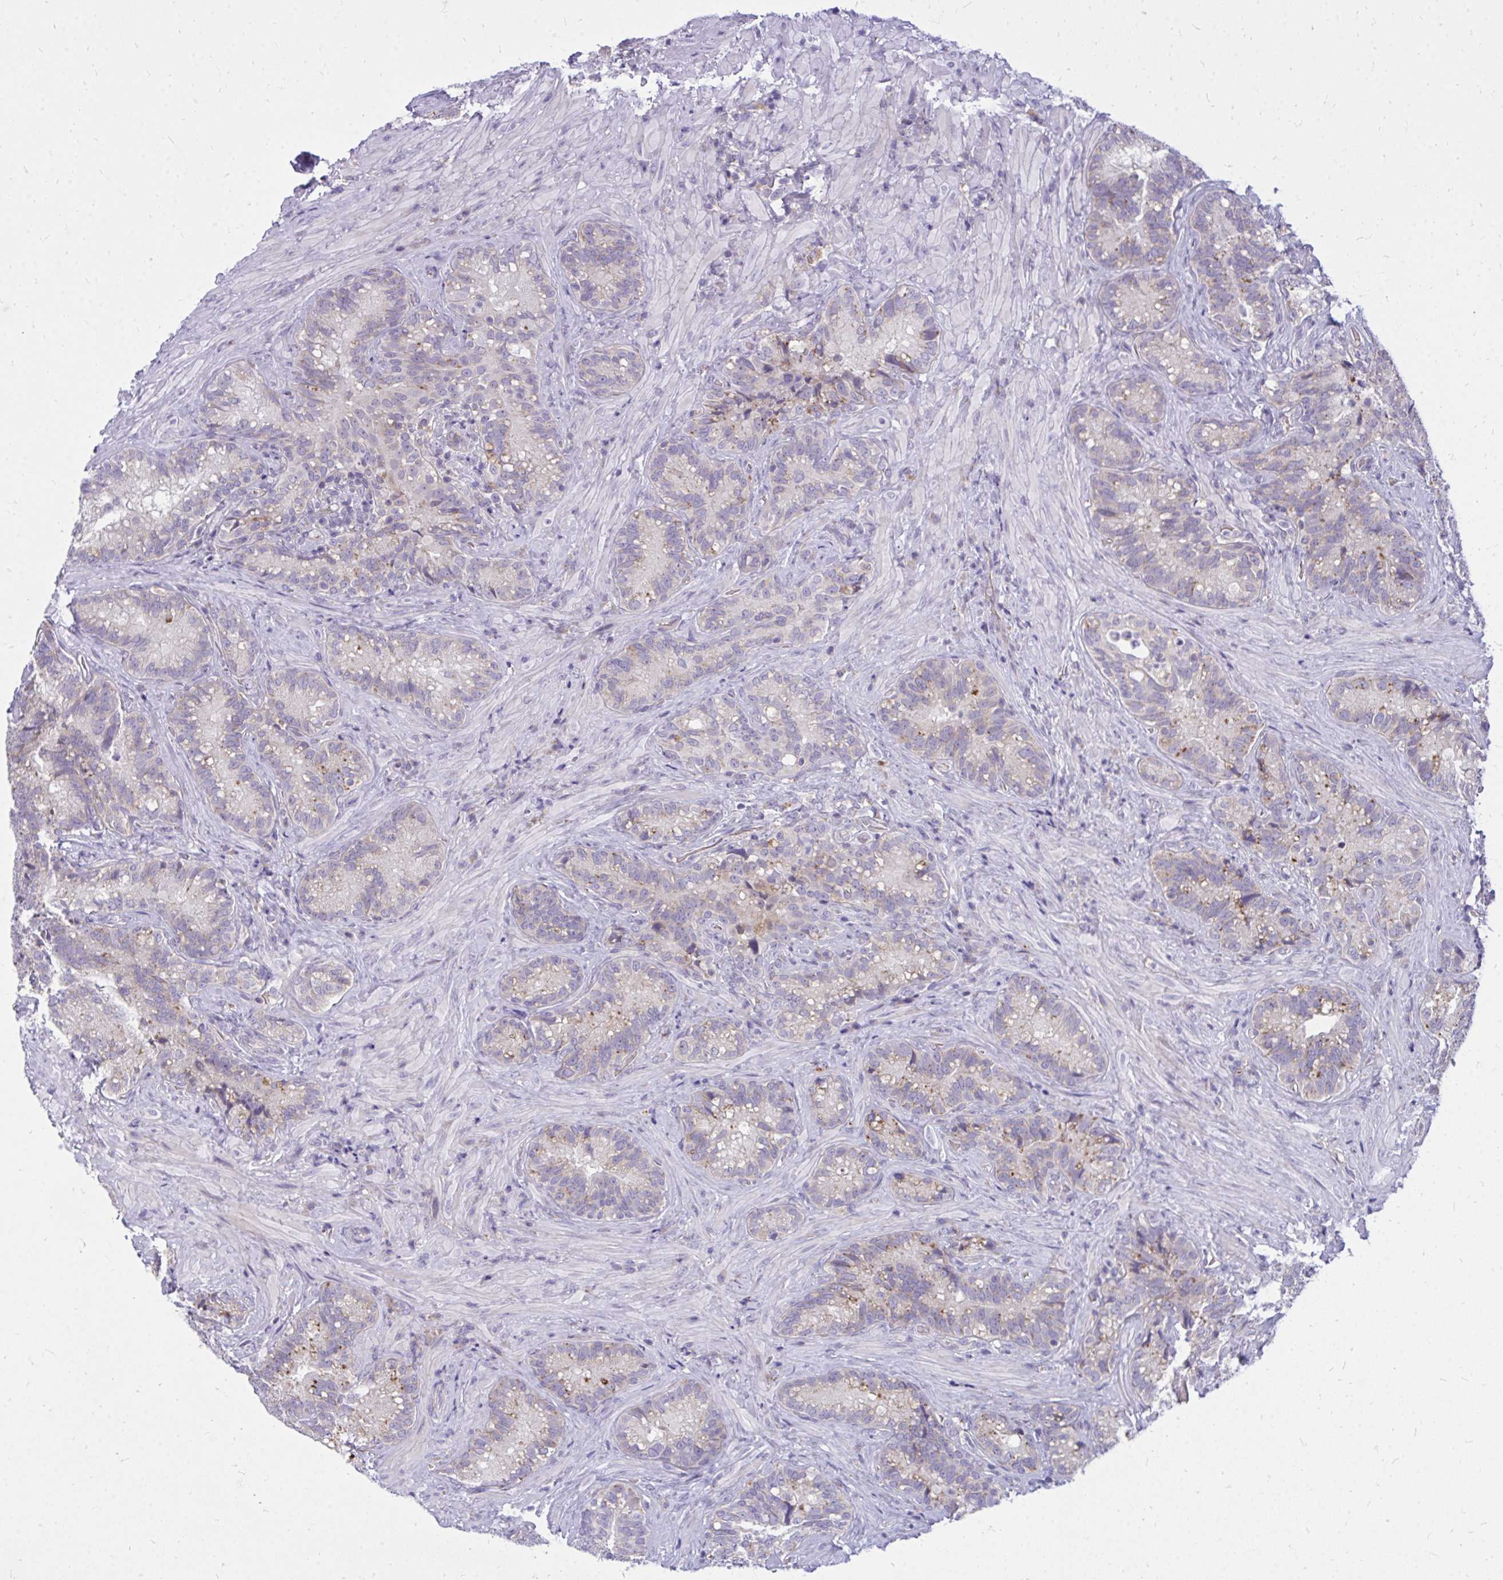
{"staining": {"intensity": "moderate", "quantity": "<25%", "location": "cytoplasmic/membranous"}, "tissue": "seminal vesicle", "cell_type": "Glandular cells", "image_type": "normal", "snomed": [{"axis": "morphology", "description": "Normal tissue, NOS"}, {"axis": "topography", "description": "Seminal veicle"}], "caption": "Immunohistochemical staining of benign human seminal vesicle exhibits low levels of moderate cytoplasmic/membranous positivity in approximately <25% of glandular cells. (DAB (3,3'-diaminobenzidine) = brown stain, brightfield microscopy at high magnification).", "gene": "ZSCAN25", "patient": {"sex": "male", "age": 68}}